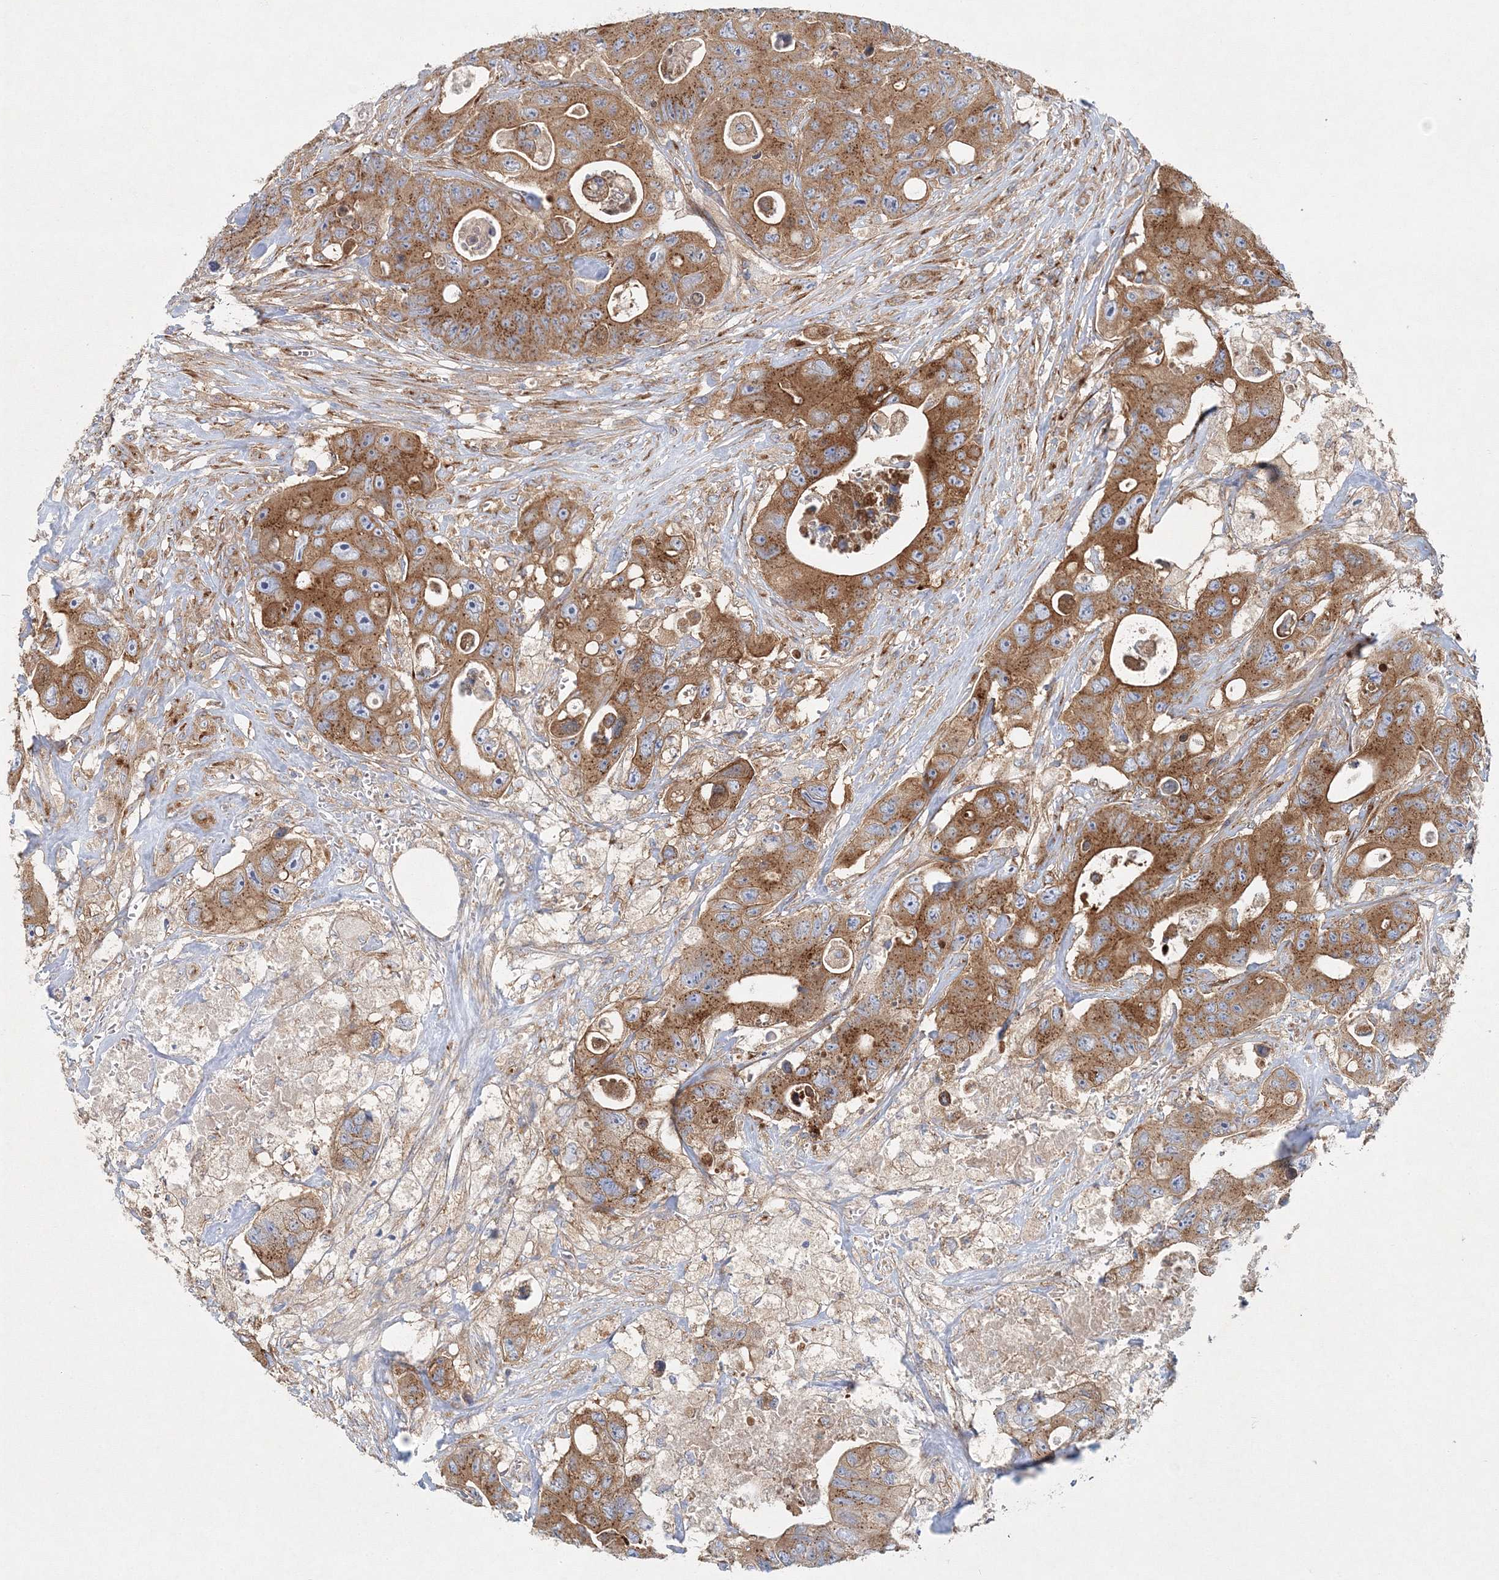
{"staining": {"intensity": "moderate", "quantity": ">75%", "location": "cytoplasmic/membranous"}, "tissue": "colorectal cancer", "cell_type": "Tumor cells", "image_type": "cancer", "snomed": [{"axis": "morphology", "description": "Adenocarcinoma, NOS"}, {"axis": "topography", "description": "Colon"}], "caption": "Moderate cytoplasmic/membranous protein staining is seen in about >75% of tumor cells in colorectal adenocarcinoma. The protein of interest is shown in brown color, while the nuclei are stained blue.", "gene": "SEC23IP", "patient": {"sex": "female", "age": 46}}